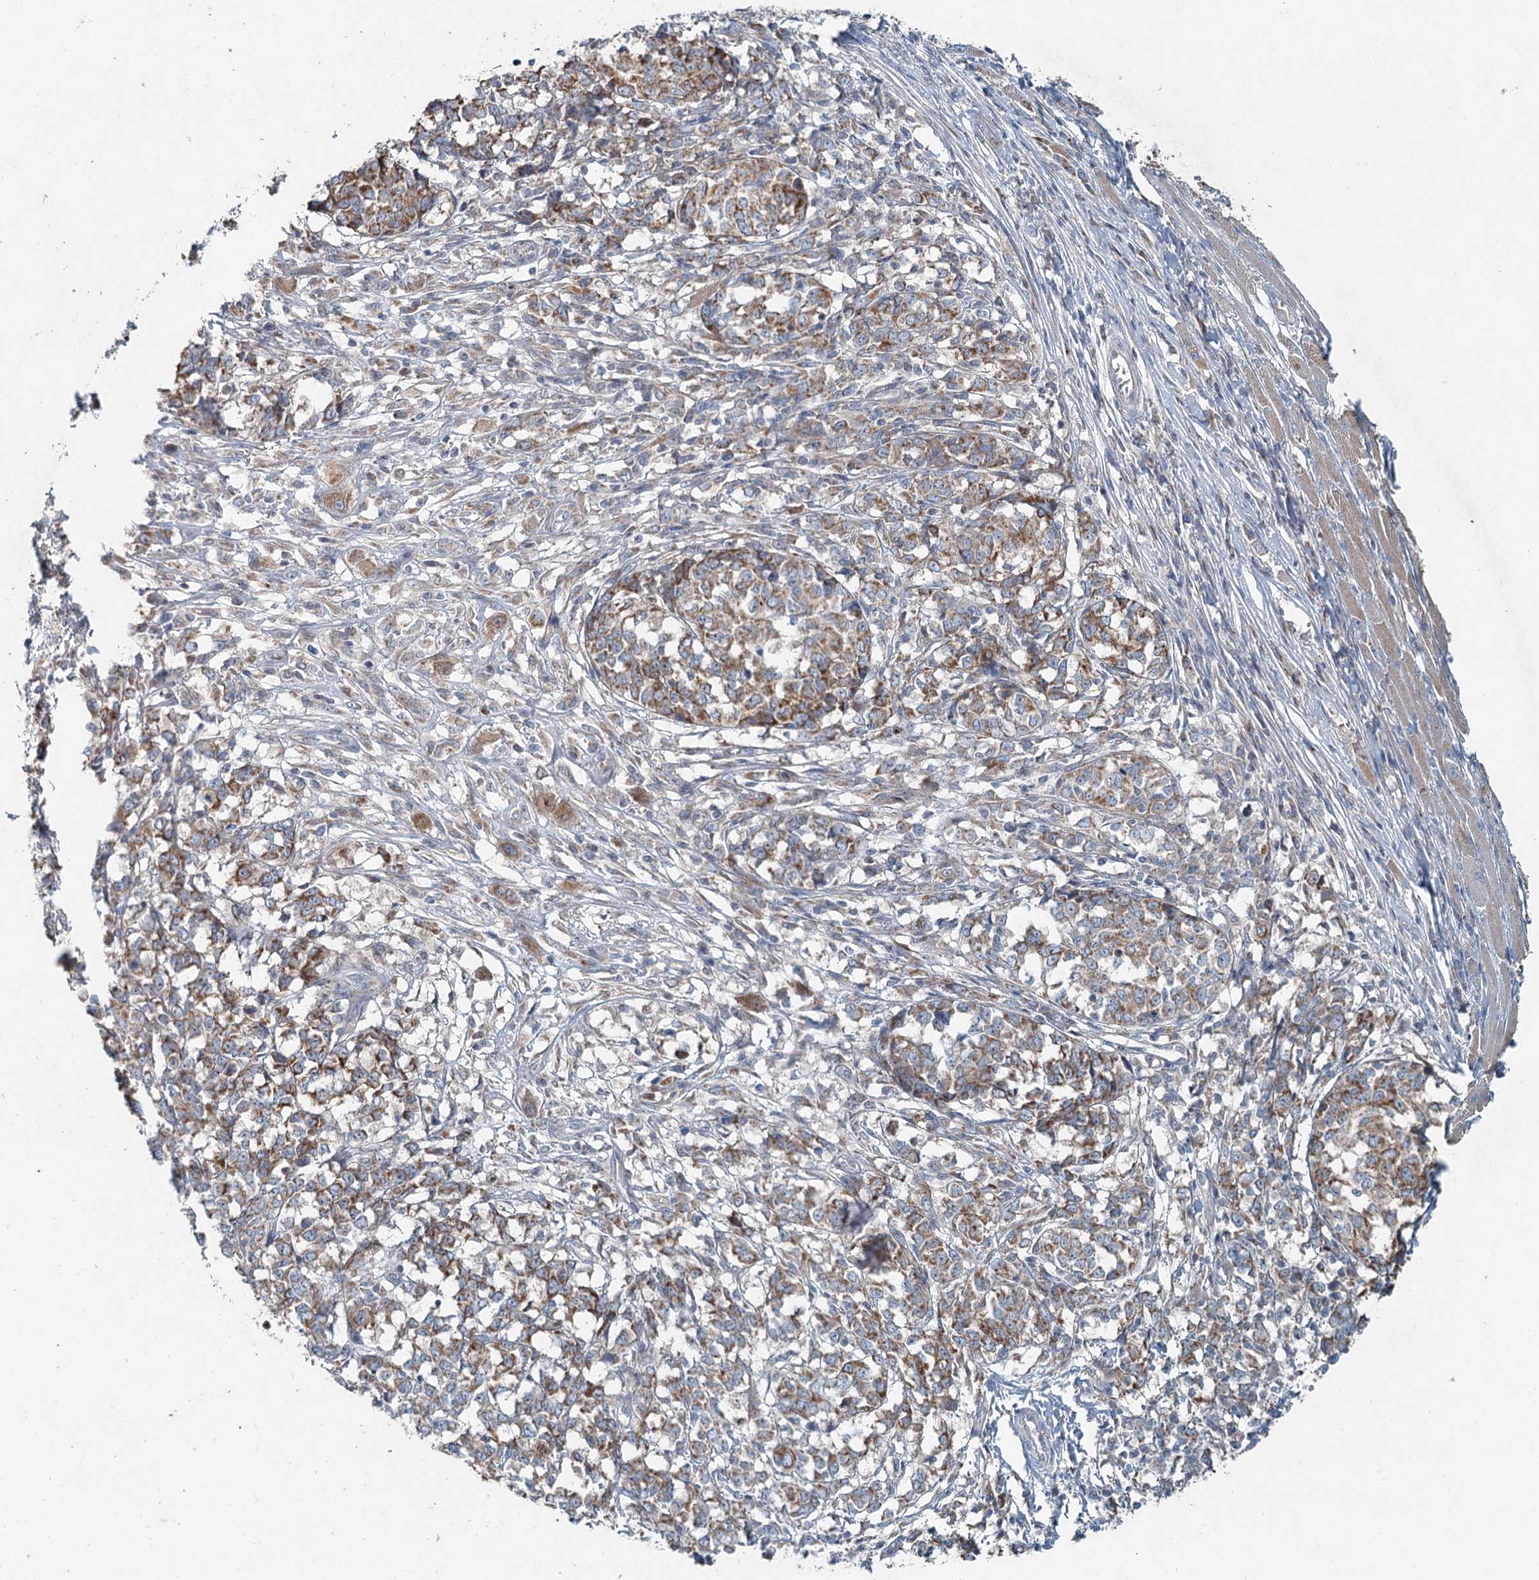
{"staining": {"intensity": "moderate", "quantity": "25%-75%", "location": "cytoplasmic/membranous"}, "tissue": "melanoma", "cell_type": "Tumor cells", "image_type": "cancer", "snomed": [{"axis": "morphology", "description": "Malignant melanoma, NOS"}, {"axis": "topography", "description": "Skin"}], "caption": "Moderate cytoplasmic/membranous protein expression is present in about 25%-75% of tumor cells in malignant melanoma. (IHC, brightfield microscopy, high magnification).", "gene": "CHCHD5", "patient": {"sex": "female", "age": 72}}